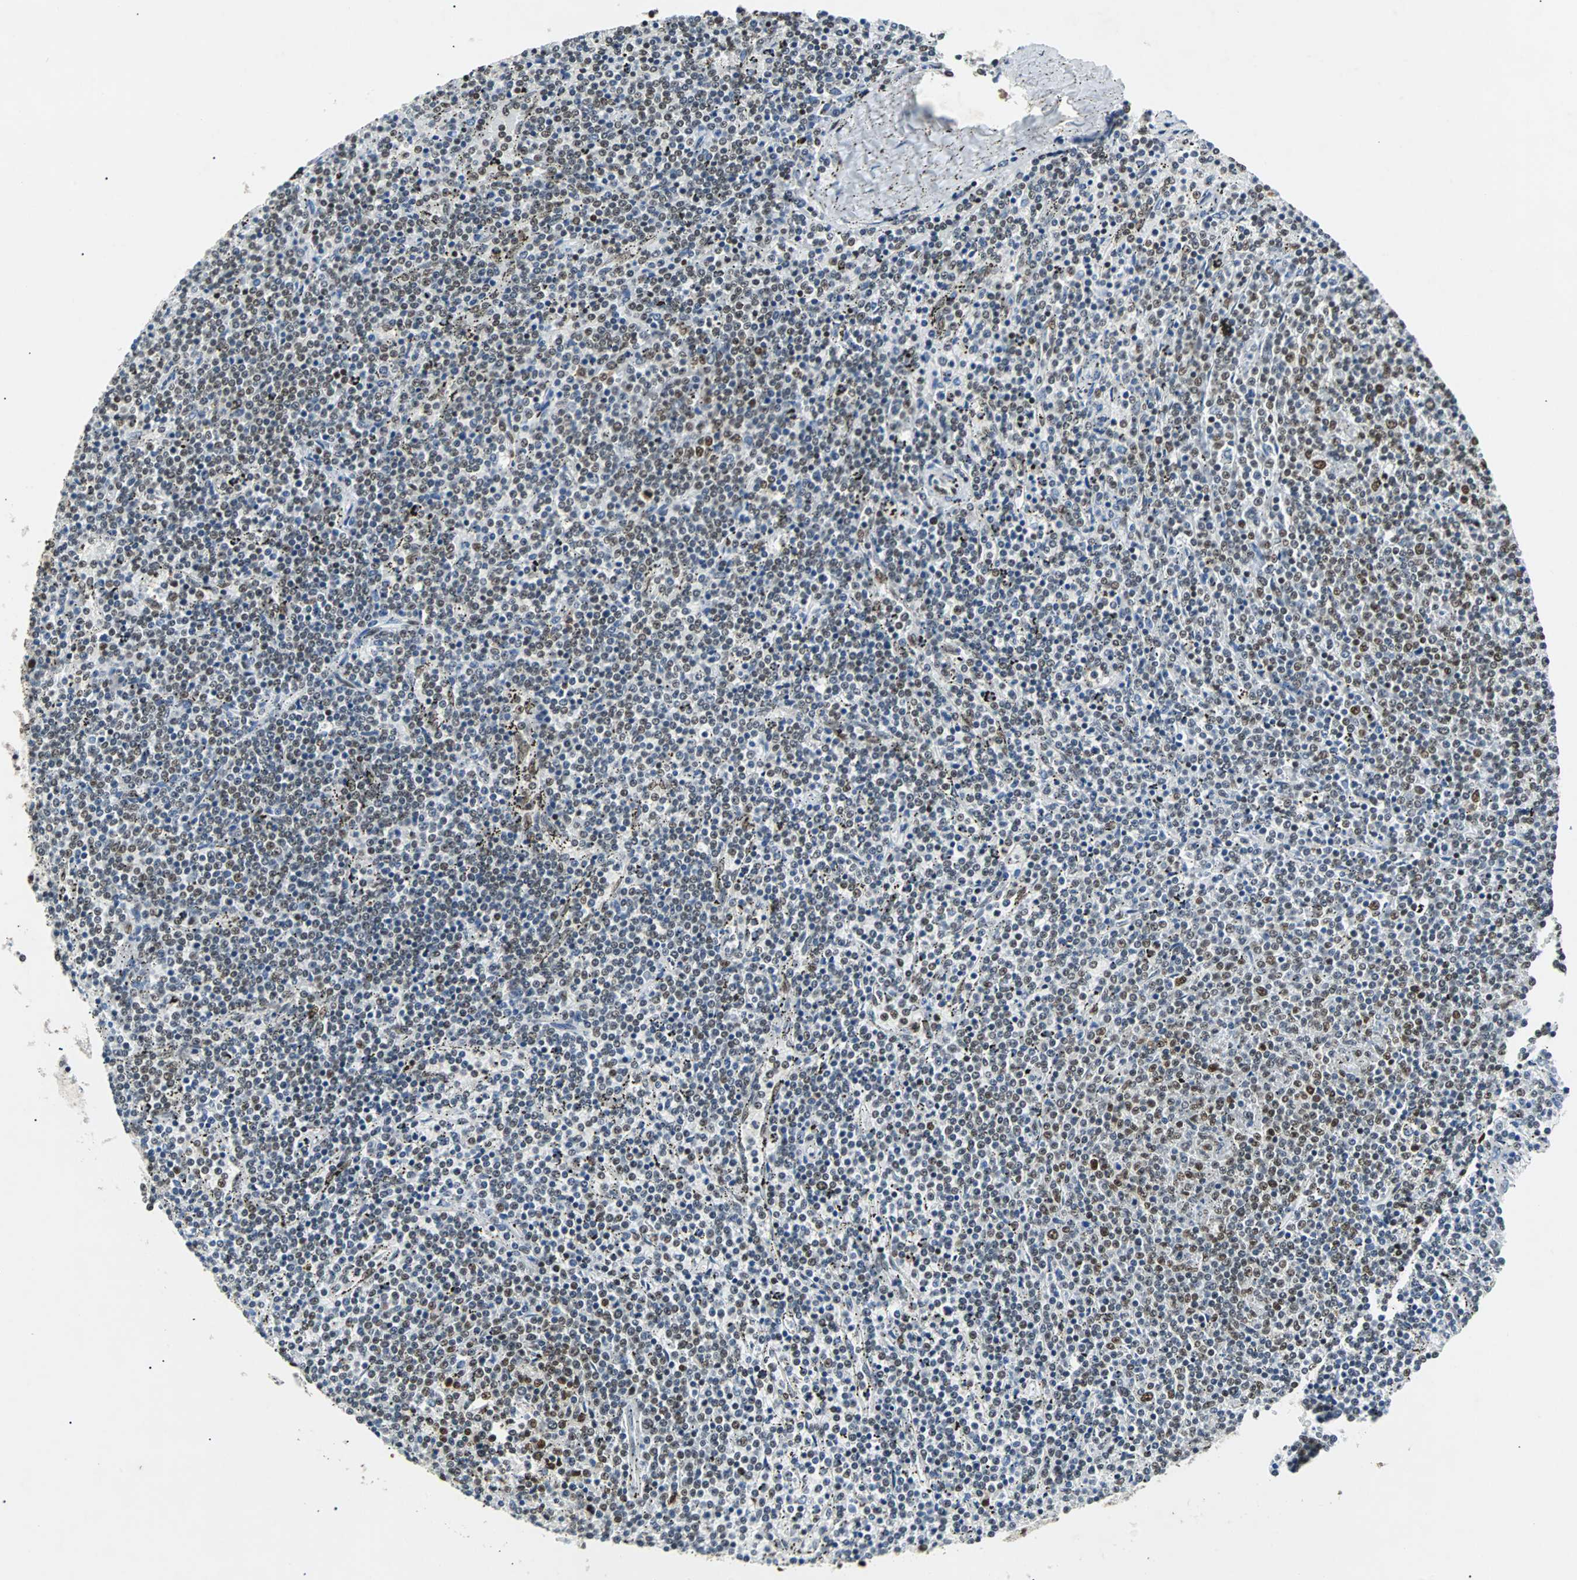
{"staining": {"intensity": "moderate", "quantity": "<25%", "location": "nuclear"}, "tissue": "lymphoma", "cell_type": "Tumor cells", "image_type": "cancer", "snomed": [{"axis": "morphology", "description": "Malignant lymphoma, non-Hodgkin's type, Low grade"}, {"axis": "topography", "description": "Spleen"}], "caption": "High-power microscopy captured an IHC histopathology image of lymphoma, revealing moderate nuclear expression in approximately <25% of tumor cells.", "gene": "GATAD2A", "patient": {"sex": "female", "age": 50}}